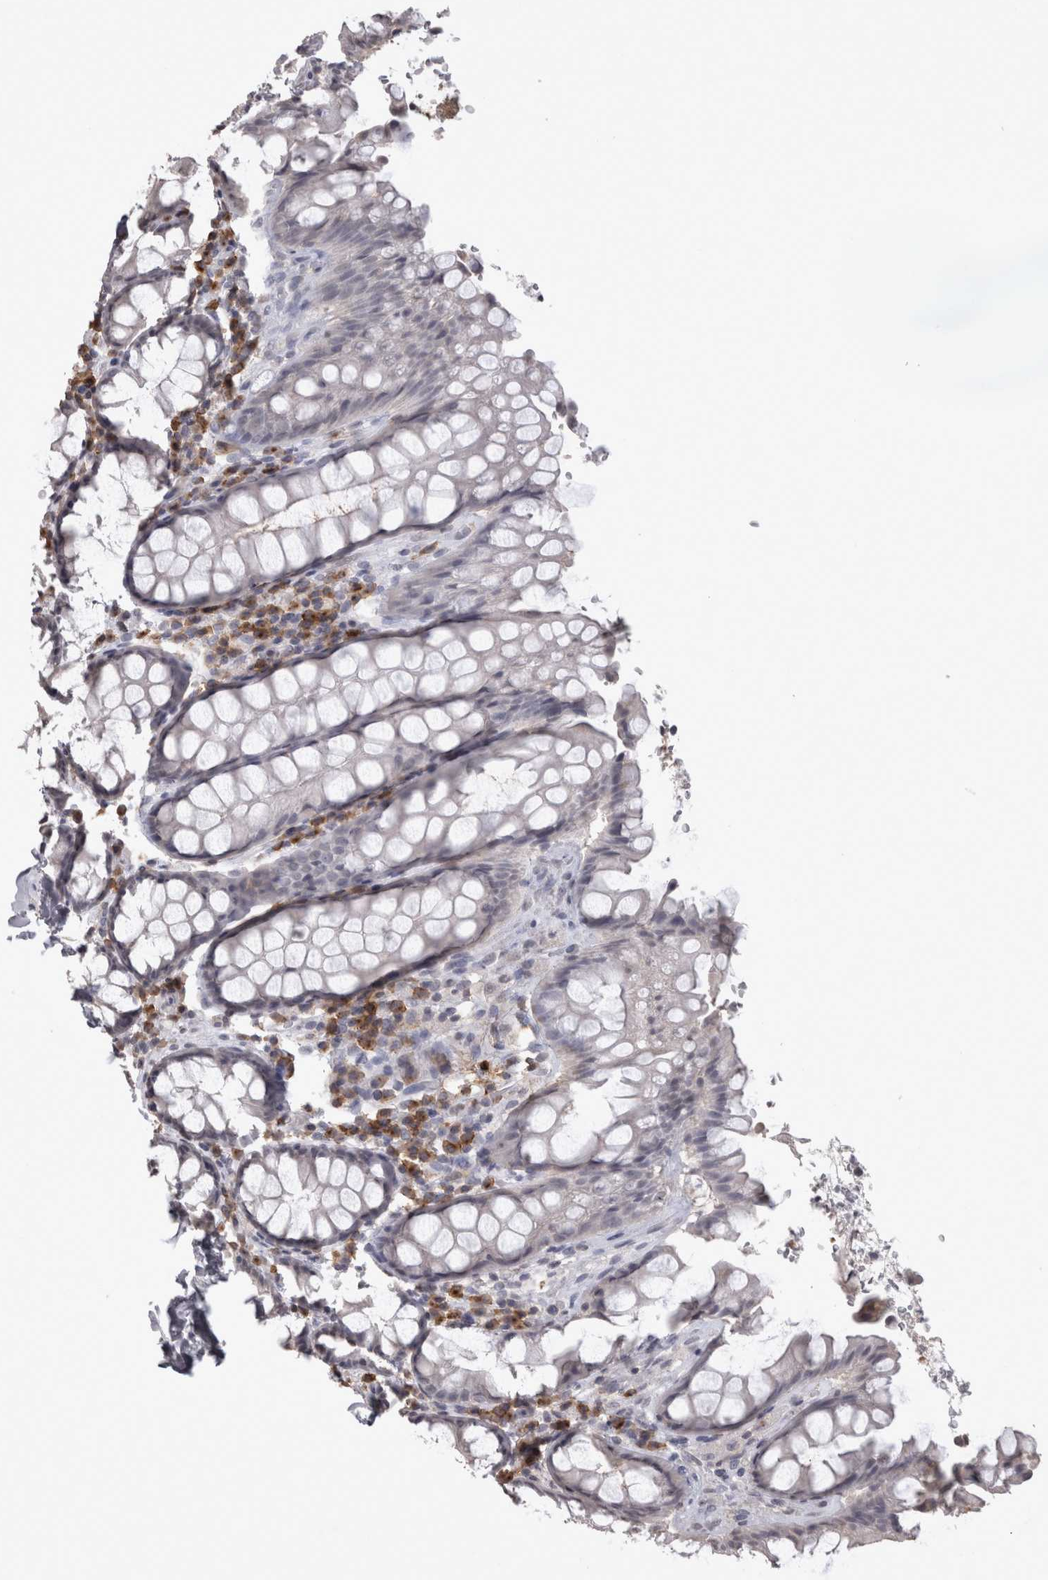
{"staining": {"intensity": "negative", "quantity": "none", "location": "none"}, "tissue": "rectum", "cell_type": "Glandular cells", "image_type": "normal", "snomed": [{"axis": "morphology", "description": "Normal tissue, NOS"}, {"axis": "topography", "description": "Rectum"}], "caption": "Immunohistochemistry (IHC) photomicrograph of unremarkable rectum: human rectum stained with DAB shows no significant protein expression in glandular cells. (Brightfield microscopy of DAB immunohistochemistry at high magnification).", "gene": "LAX1", "patient": {"sex": "male", "age": 64}}